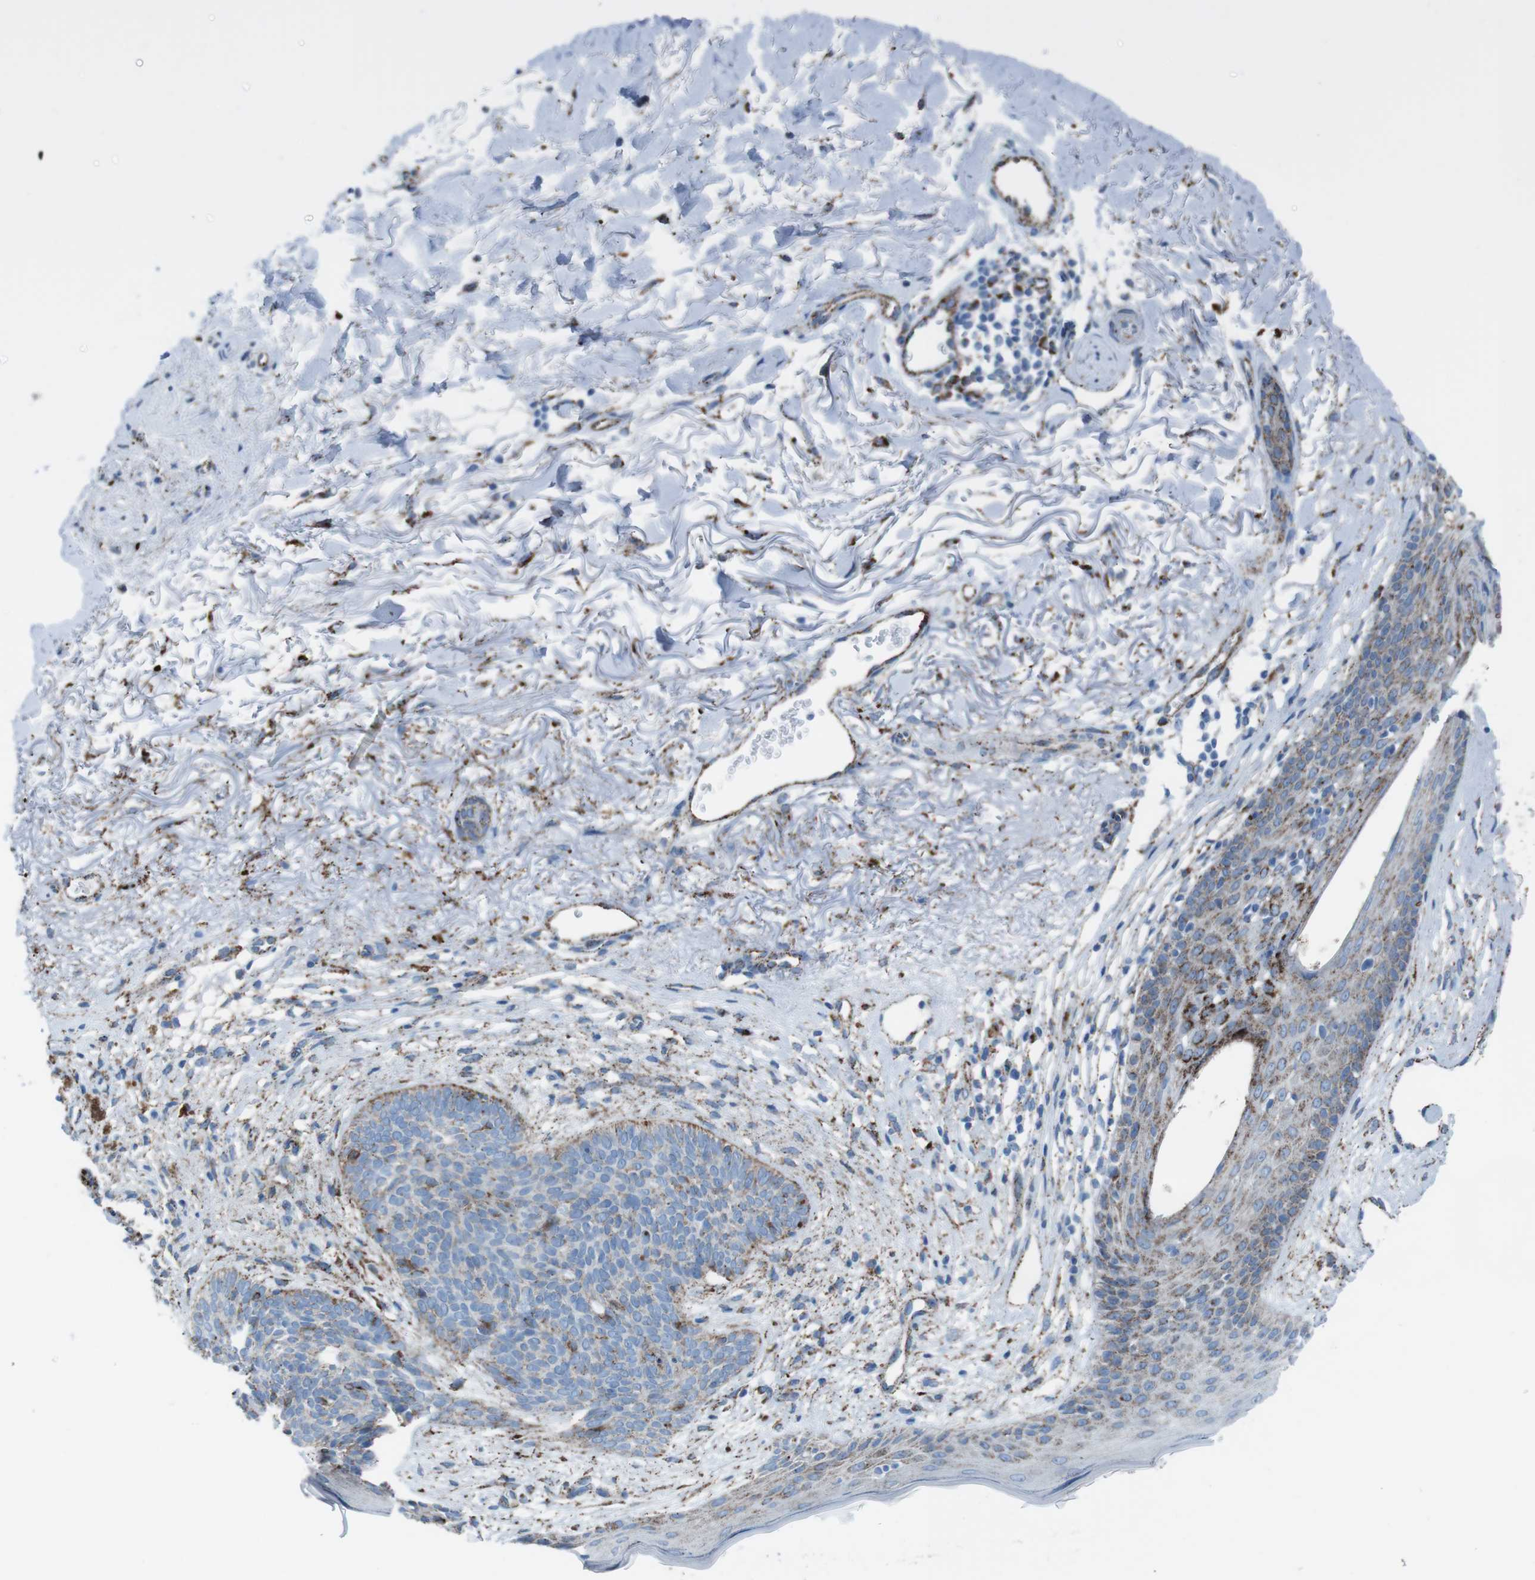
{"staining": {"intensity": "moderate", "quantity": "<25%", "location": "cytoplasmic/membranous"}, "tissue": "skin cancer", "cell_type": "Tumor cells", "image_type": "cancer", "snomed": [{"axis": "morphology", "description": "Normal tissue, NOS"}, {"axis": "morphology", "description": "Basal cell carcinoma"}, {"axis": "topography", "description": "Skin"}], "caption": "An immunohistochemistry histopathology image of neoplastic tissue is shown. Protein staining in brown shows moderate cytoplasmic/membranous positivity in skin cancer within tumor cells.", "gene": "SCARB2", "patient": {"sex": "female", "age": 70}}